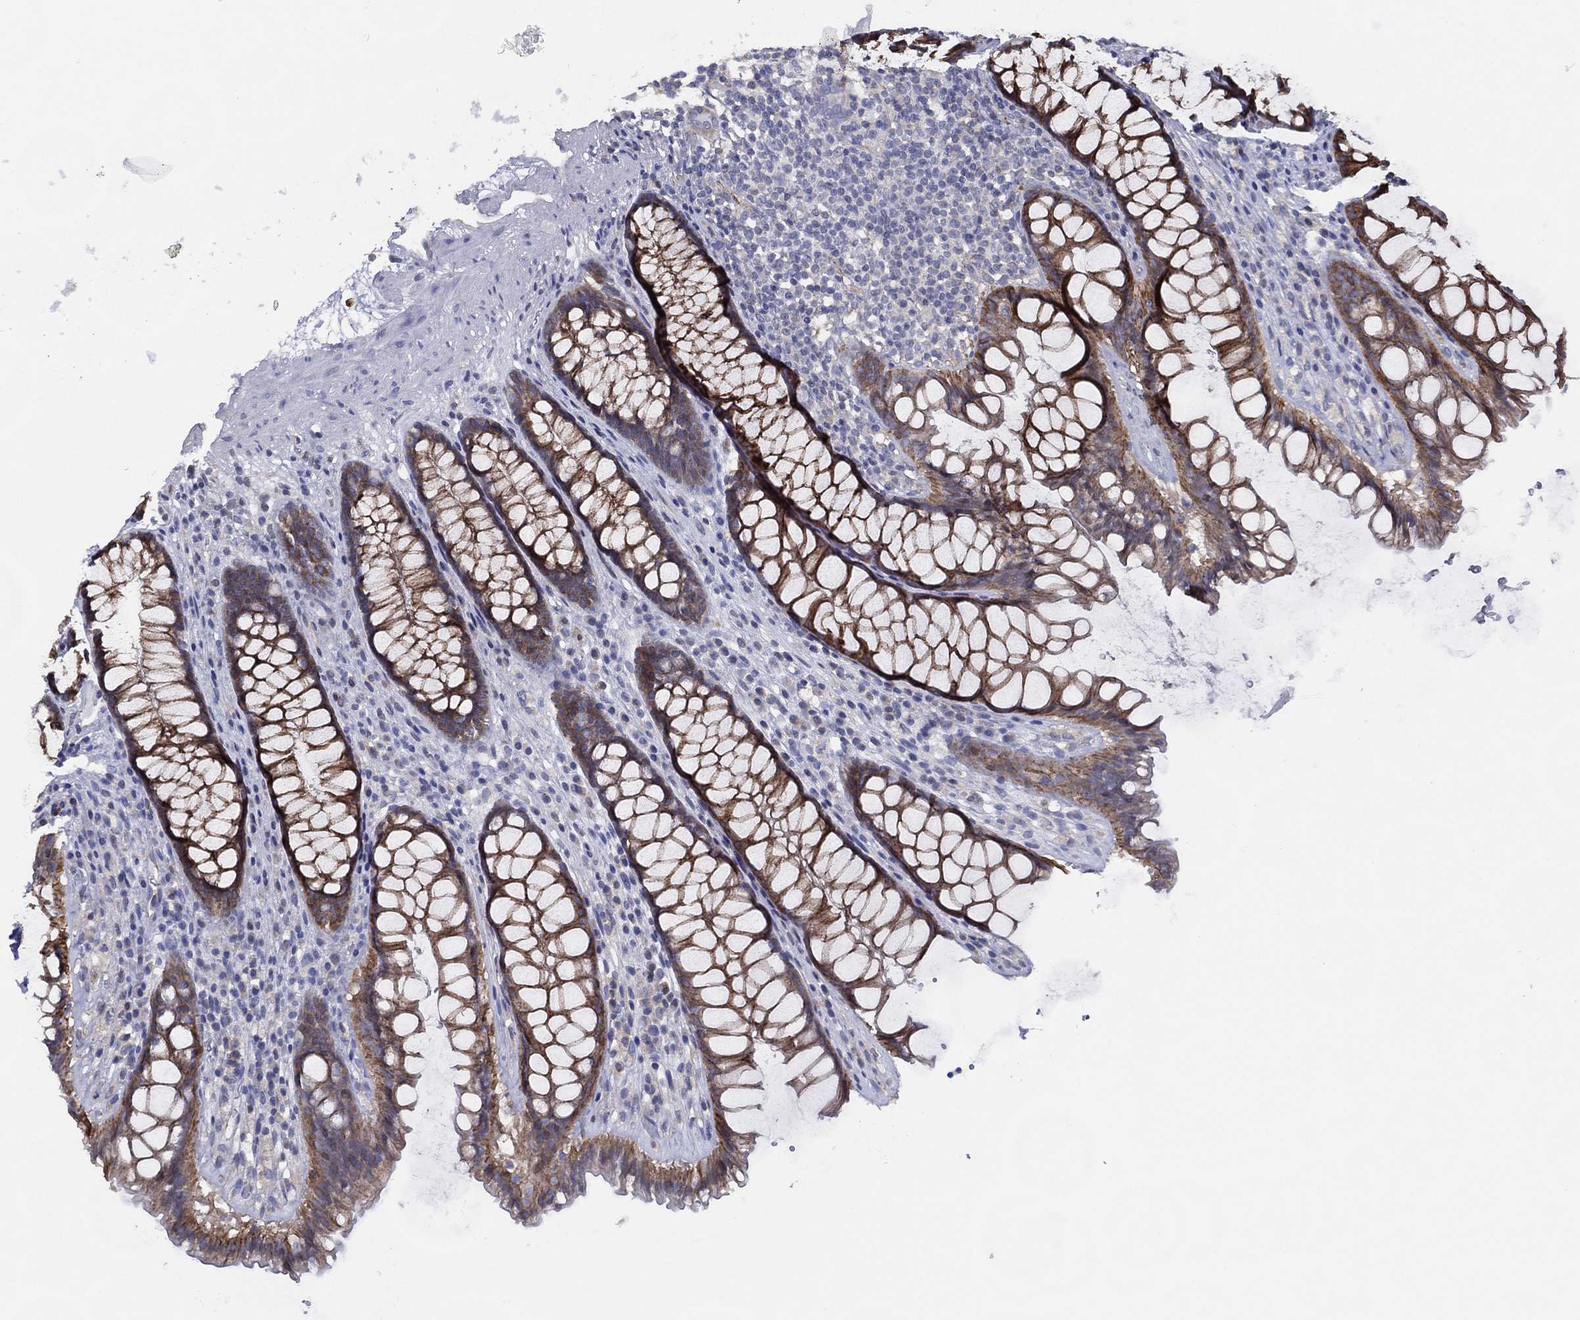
{"staining": {"intensity": "moderate", "quantity": ">75%", "location": "cytoplasmic/membranous"}, "tissue": "rectum", "cell_type": "Glandular cells", "image_type": "normal", "snomed": [{"axis": "morphology", "description": "Normal tissue, NOS"}, {"axis": "topography", "description": "Rectum"}], "caption": "Glandular cells demonstrate medium levels of moderate cytoplasmic/membranous expression in approximately >75% of cells in unremarkable human rectum. (Stains: DAB (3,3'-diaminobenzidine) in brown, nuclei in blue, Microscopy: brightfield microscopy at high magnification).", "gene": "ZNF223", "patient": {"sex": "male", "age": 72}}